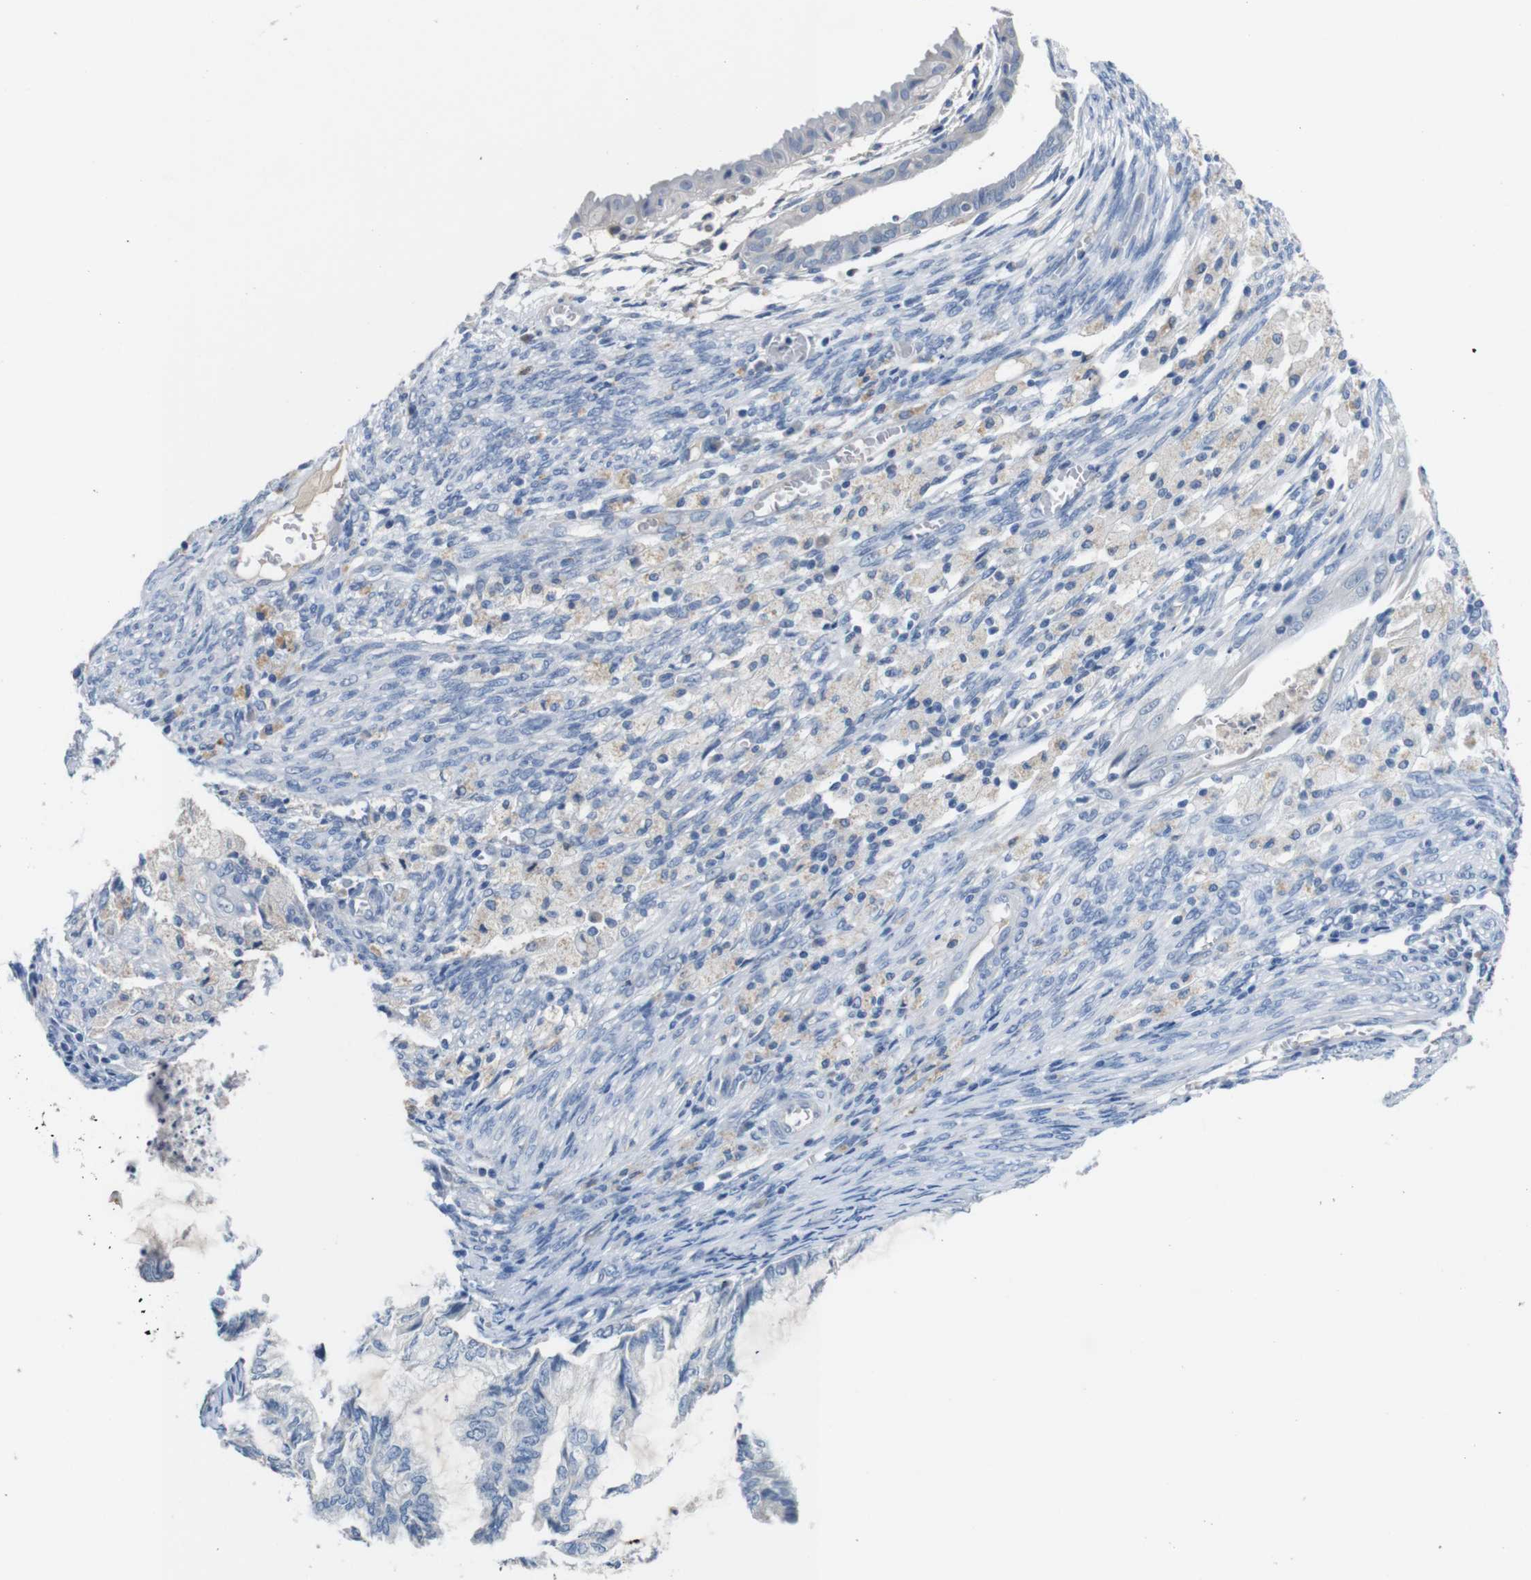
{"staining": {"intensity": "negative", "quantity": "none", "location": "none"}, "tissue": "cervical cancer", "cell_type": "Tumor cells", "image_type": "cancer", "snomed": [{"axis": "morphology", "description": "Normal tissue, NOS"}, {"axis": "morphology", "description": "Adenocarcinoma, NOS"}, {"axis": "topography", "description": "Cervix"}, {"axis": "topography", "description": "Endometrium"}], "caption": "DAB (3,3'-diaminobenzidine) immunohistochemical staining of human adenocarcinoma (cervical) shows no significant staining in tumor cells.", "gene": "SLC2A8", "patient": {"sex": "female", "age": 86}}